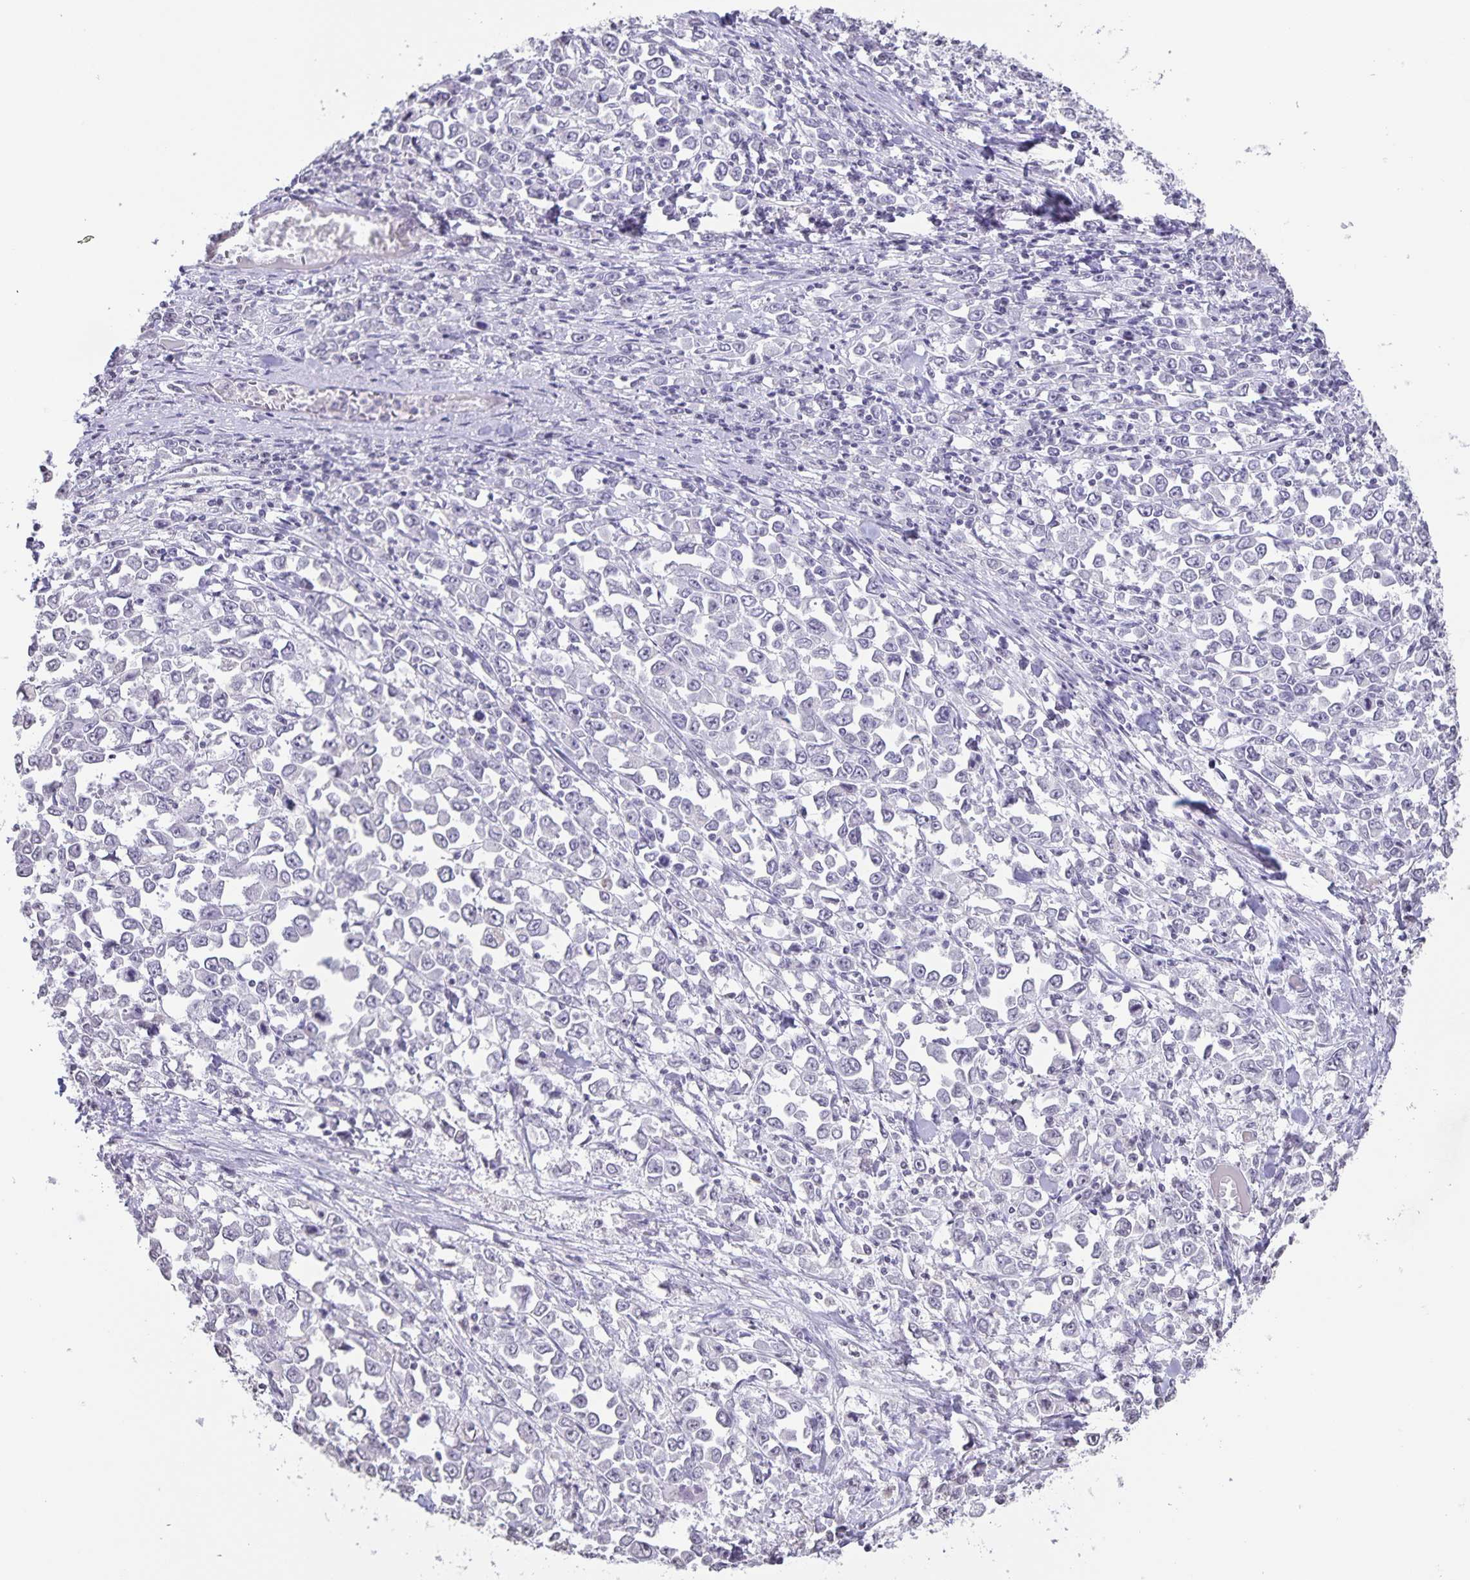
{"staining": {"intensity": "negative", "quantity": "none", "location": "none"}, "tissue": "stomach cancer", "cell_type": "Tumor cells", "image_type": "cancer", "snomed": [{"axis": "morphology", "description": "Adenocarcinoma, NOS"}, {"axis": "topography", "description": "Stomach, upper"}], "caption": "DAB (3,3'-diaminobenzidine) immunohistochemical staining of adenocarcinoma (stomach) shows no significant staining in tumor cells. (Stains: DAB immunohistochemistry (IHC) with hematoxylin counter stain, Microscopy: brightfield microscopy at high magnification).", "gene": "AQP4", "patient": {"sex": "male", "age": 70}}